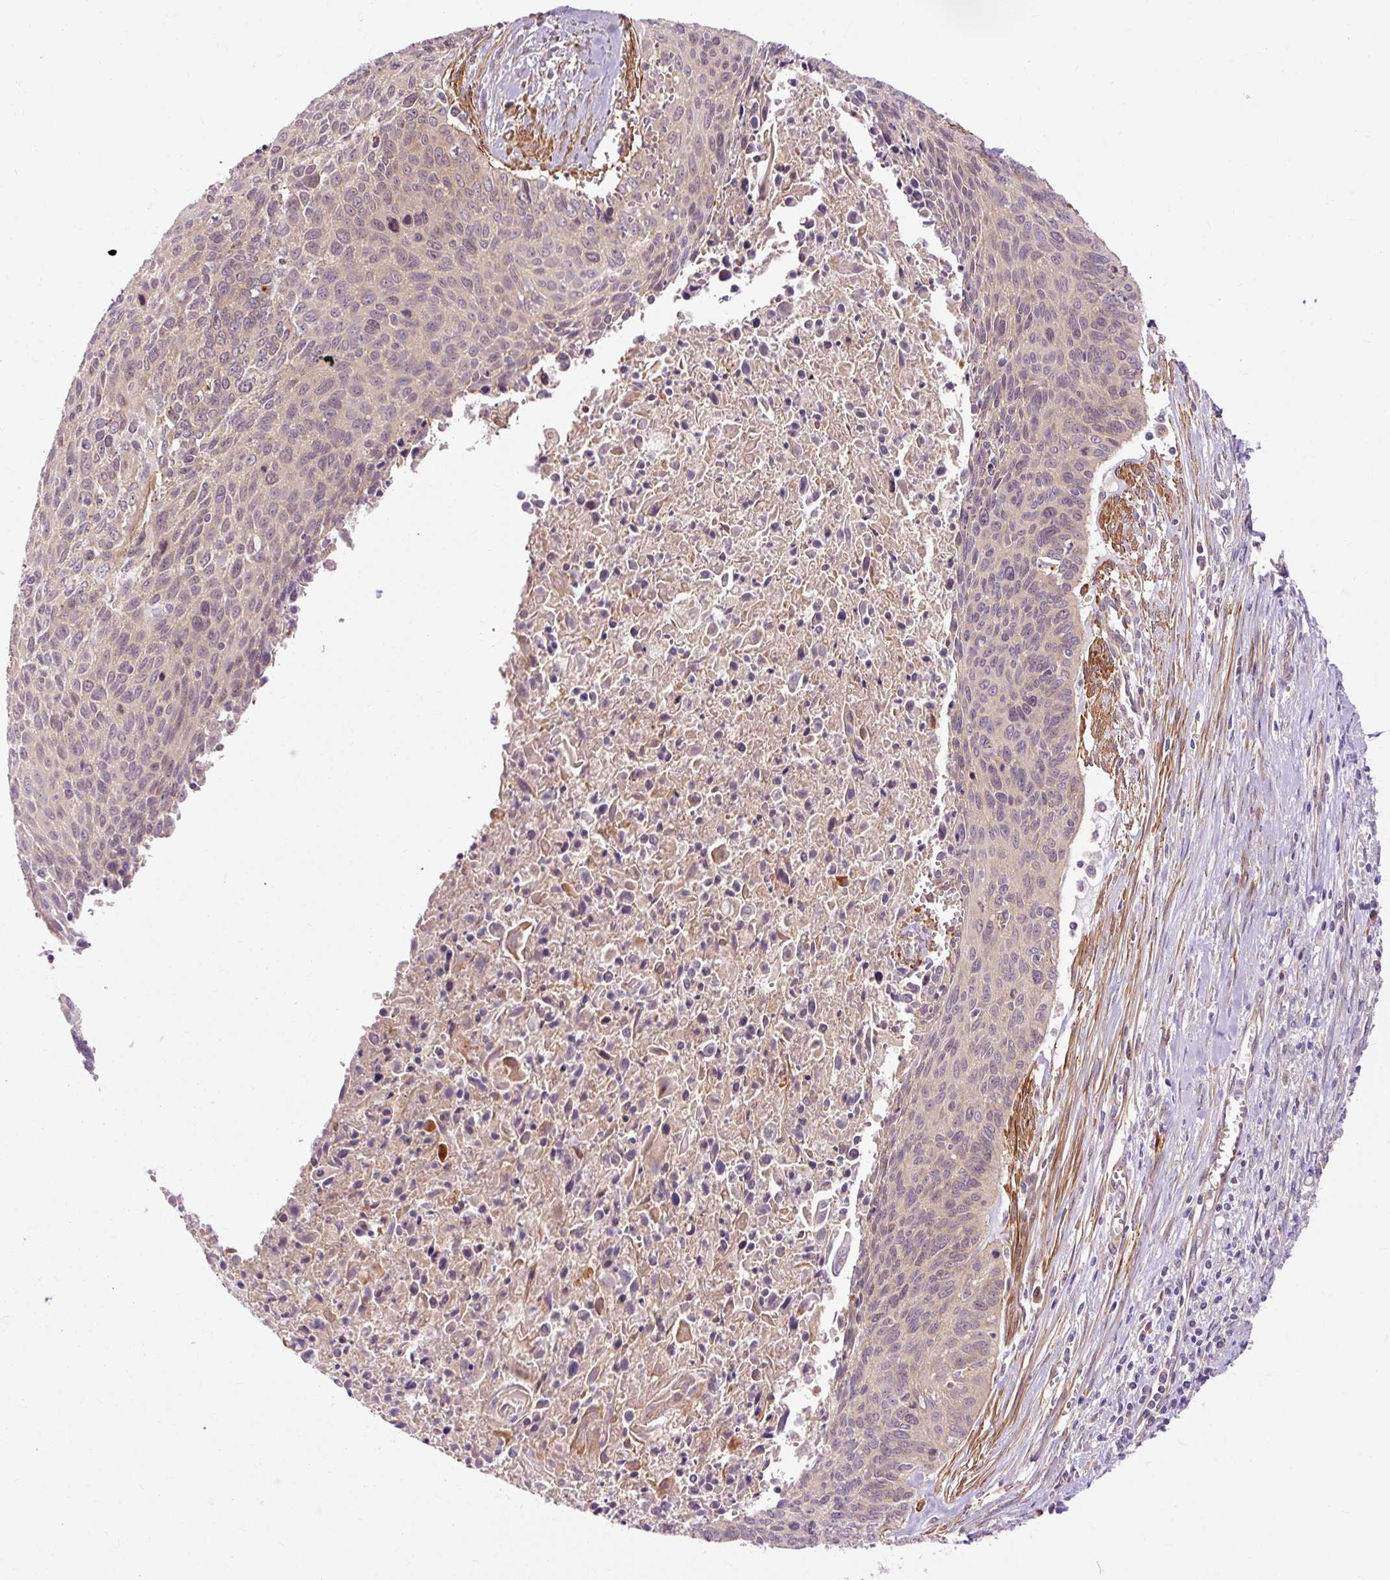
{"staining": {"intensity": "negative", "quantity": "none", "location": "none"}, "tissue": "cervical cancer", "cell_type": "Tumor cells", "image_type": "cancer", "snomed": [{"axis": "morphology", "description": "Squamous cell carcinoma, NOS"}, {"axis": "topography", "description": "Cervix"}], "caption": "Immunohistochemical staining of squamous cell carcinoma (cervical) shows no significant positivity in tumor cells.", "gene": "RIPOR3", "patient": {"sex": "female", "age": 55}}